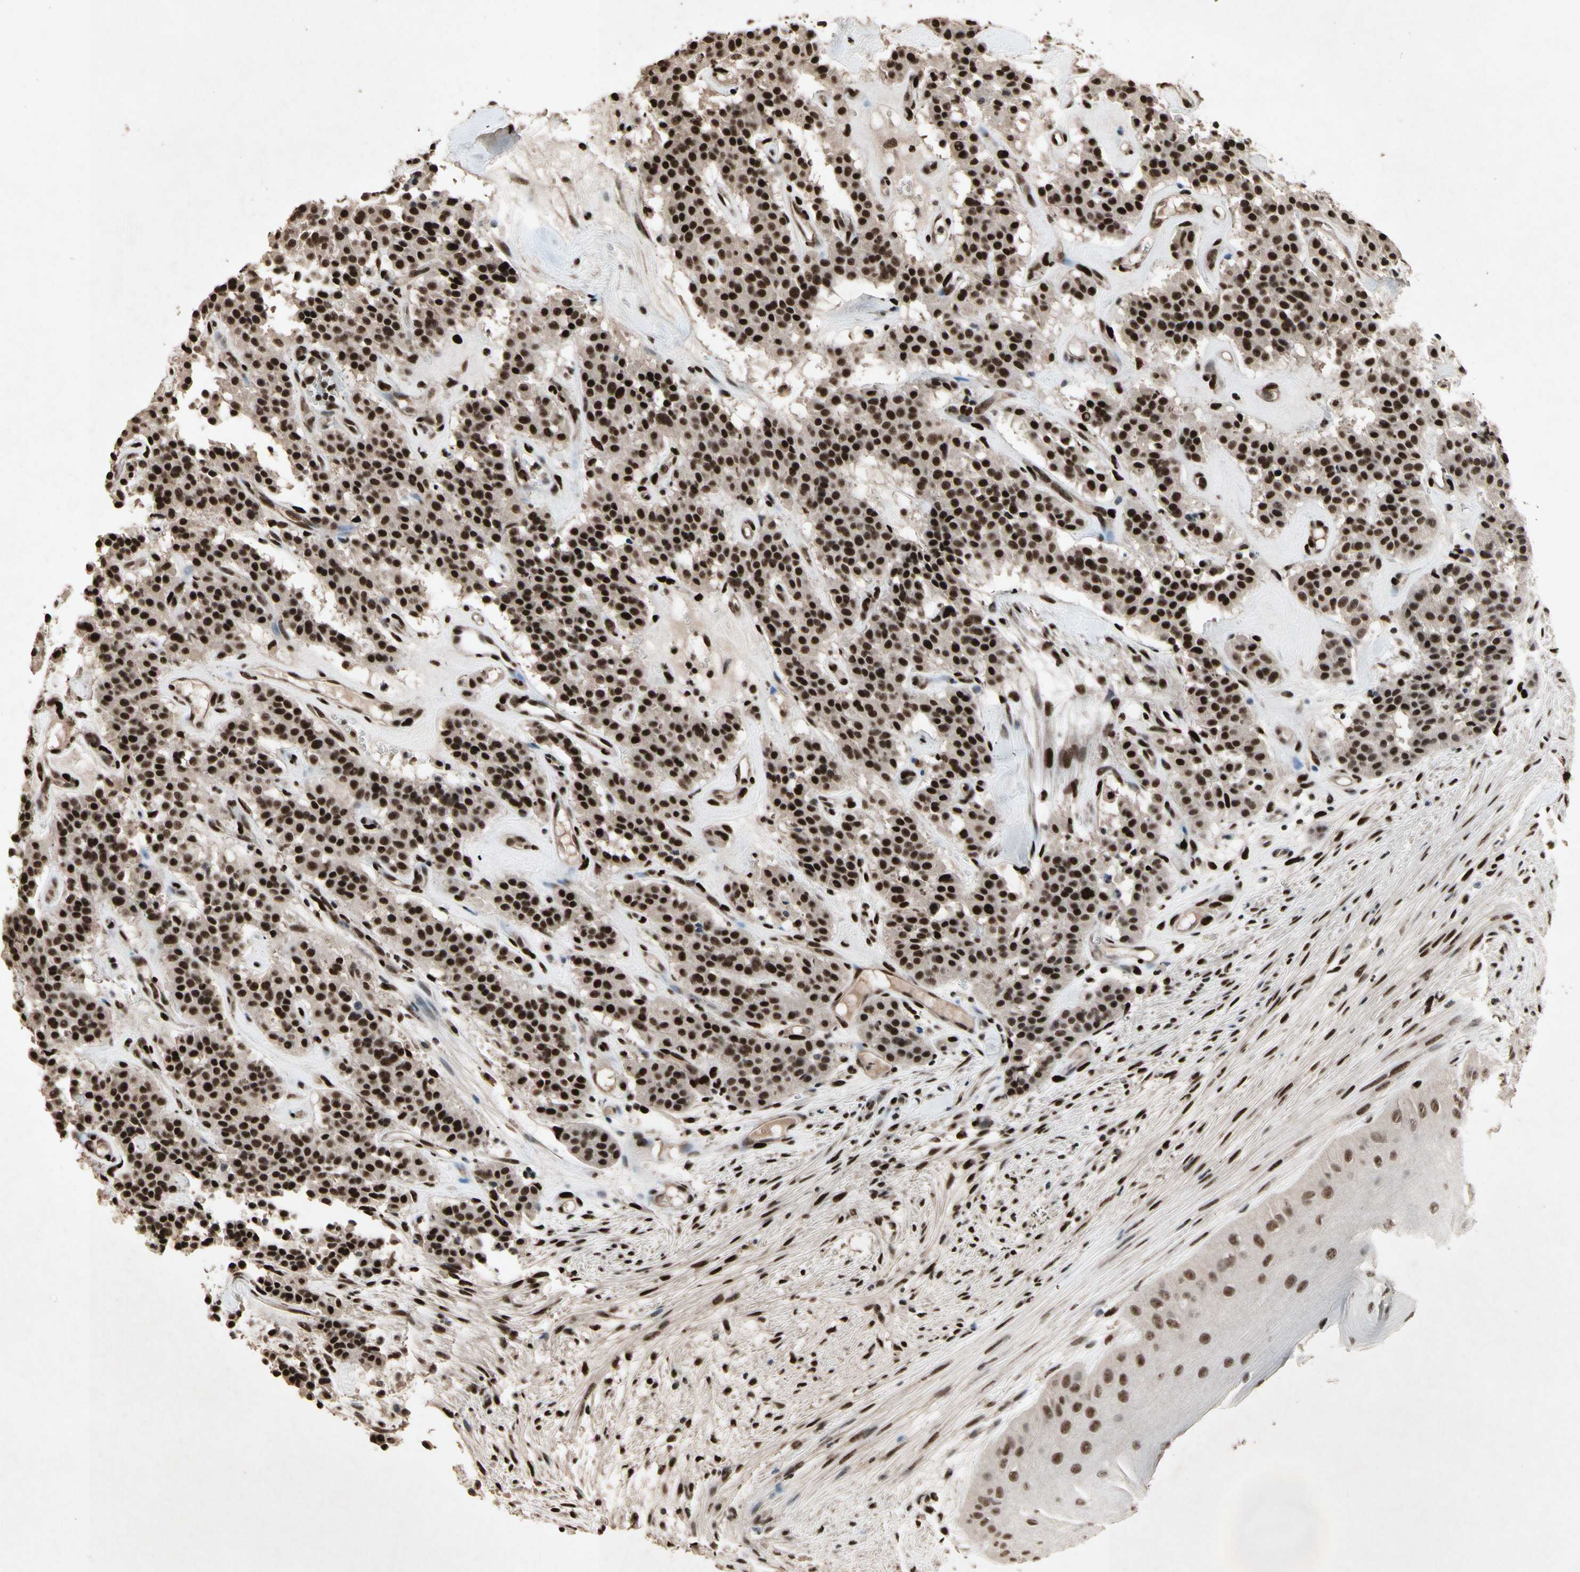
{"staining": {"intensity": "strong", "quantity": ">75%", "location": "nuclear"}, "tissue": "carcinoid", "cell_type": "Tumor cells", "image_type": "cancer", "snomed": [{"axis": "morphology", "description": "Carcinoid, malignant, NOS"}, {"axis": "topography", "description": "Lung"}], "caption": "Malignant carcinoid was stained to show a protein in brown. There is high levels of strong nuclear staining in about >75% of tumor cells. (DAB (3,3'-diaminobenzidine) IHC, brown staining for protein, blue staining for nuclei).", "gene": "TBX2", "patient": {"sex": "male", "age": 30}}